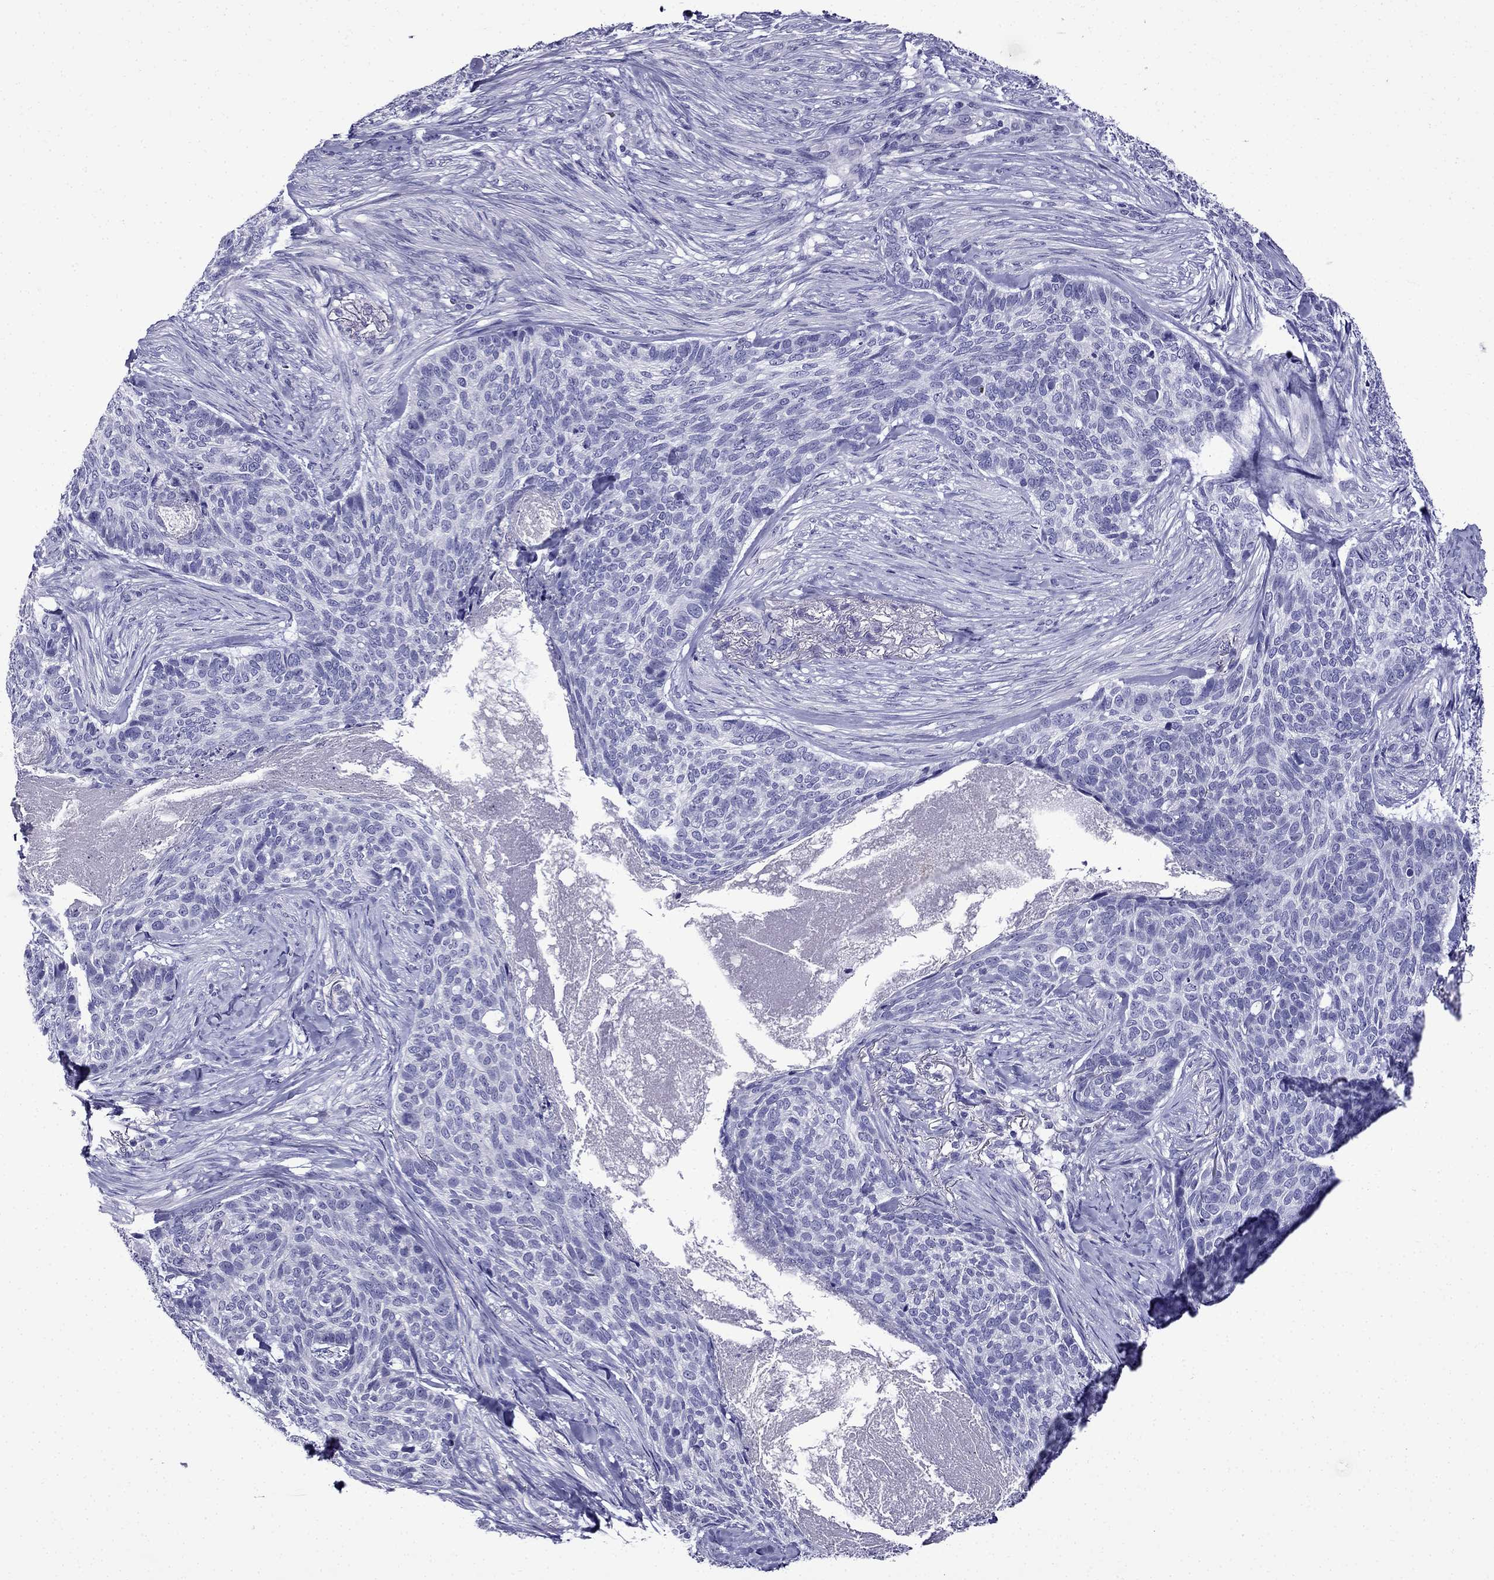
{"staining": {"intensity": "negative", "quantity": "none", "location": "none"}, "tissue": "skin cancer", "cell_type": "Tumor cells", "image_type": "cancer", "snomed": [{"axis": "morphology", "description": "Basal cell carcinoma"}, {"axis": "topography", "description": "Skin"}], "caption": "An image of human skin basal cell carcinoma is negative for staining in tumor cells.", "gene": "ERC2", "patient": {"sex": "female", "age": 69}}